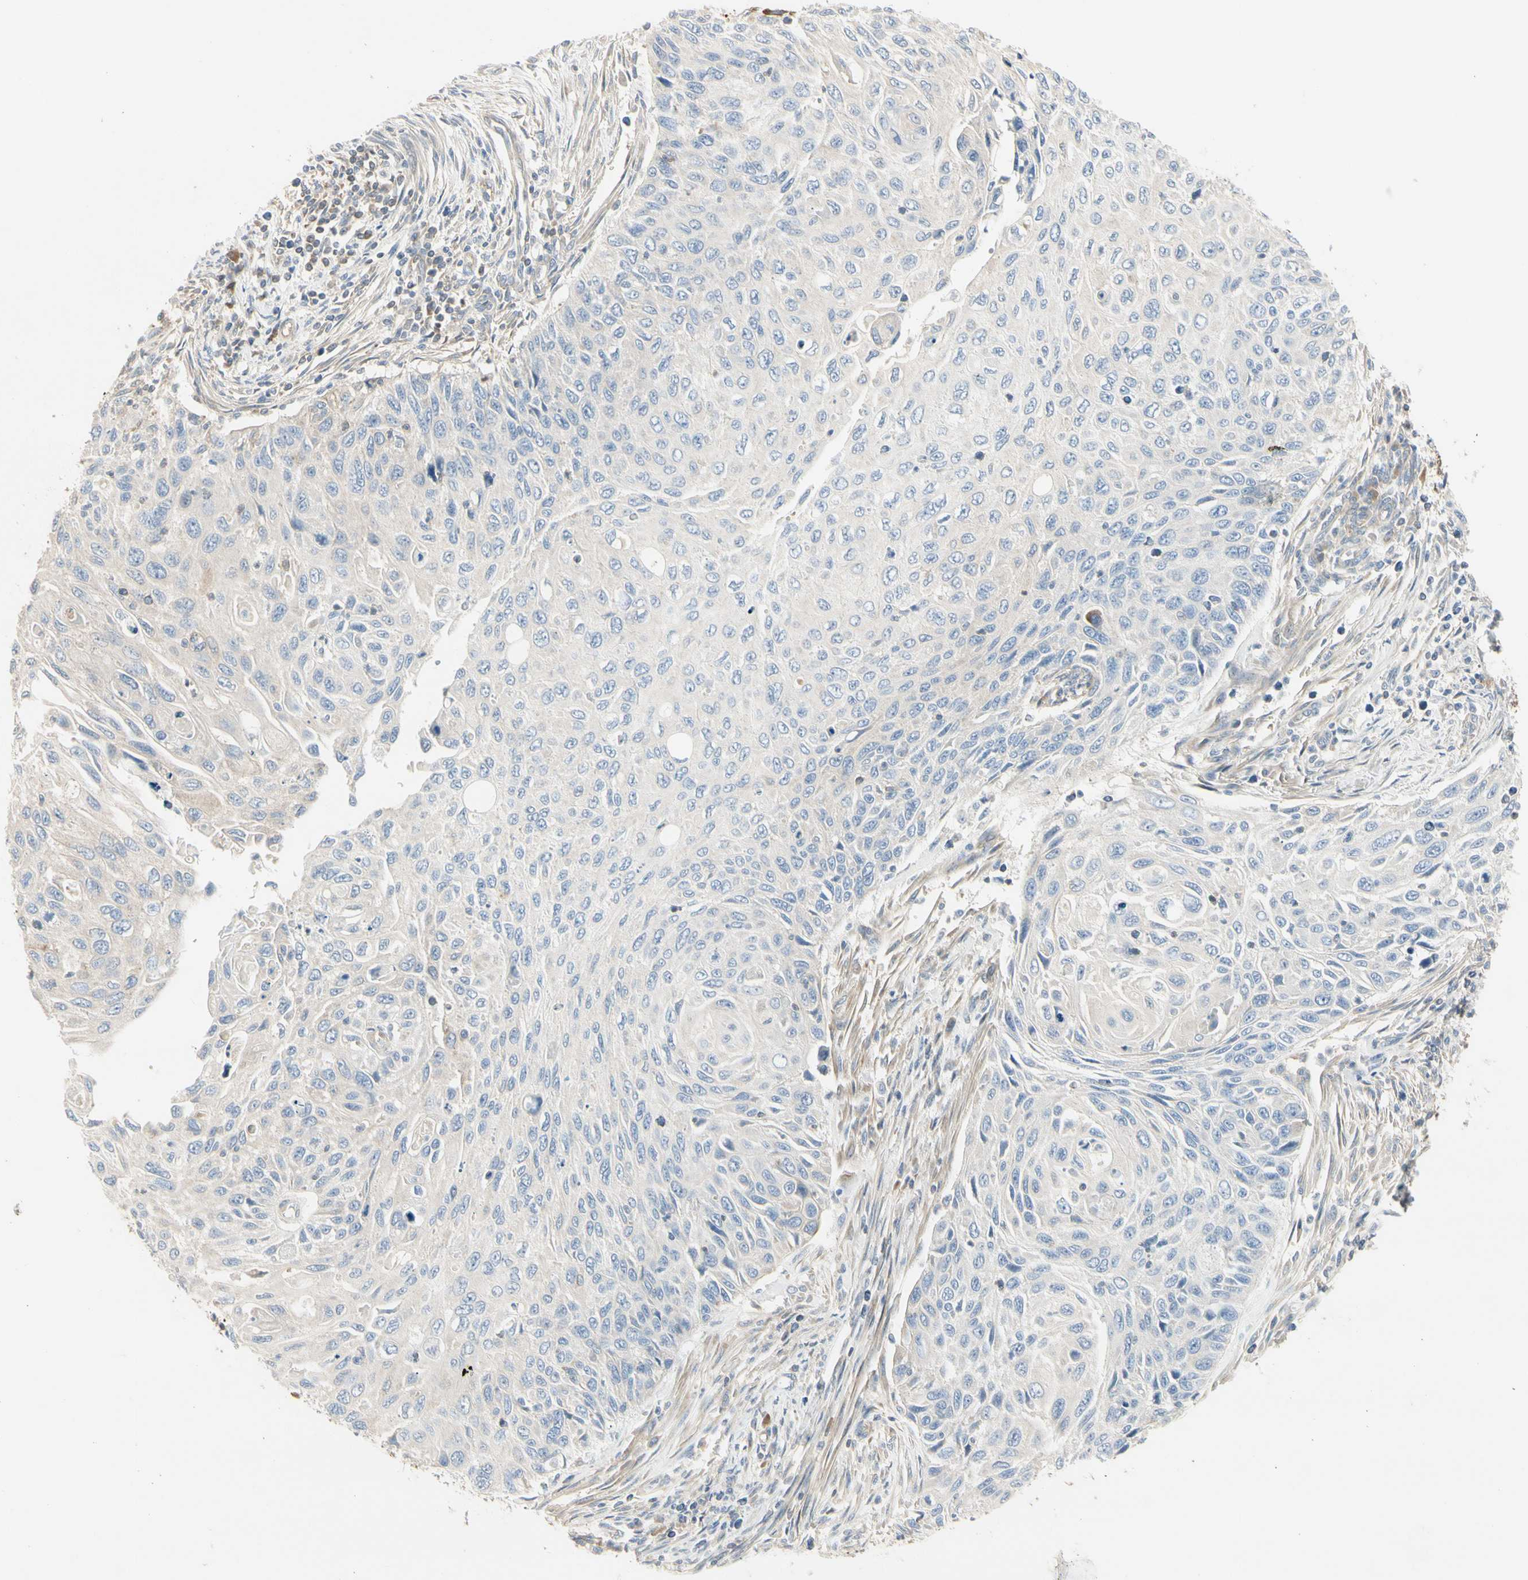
{"staining": {"intensity": "negative", "quantity": "none", "location": "none"}, "tissue": "cervical cancer", "cell_type": "Tumor cells", "image_type": "cancer", "snomed": [{"axis": "morphology", "description": "Squamous cell carcinoma, NOS"}, {"axis": "topography", "description": "Cervix"}], "caption": "Cervical cancer (squamous cell carcinoma) was stained to show a protein in brown. There is no significant positivity in tumor cells.", "gene": "NFKB2", "patient": {"sex": "female", "age": 70}}